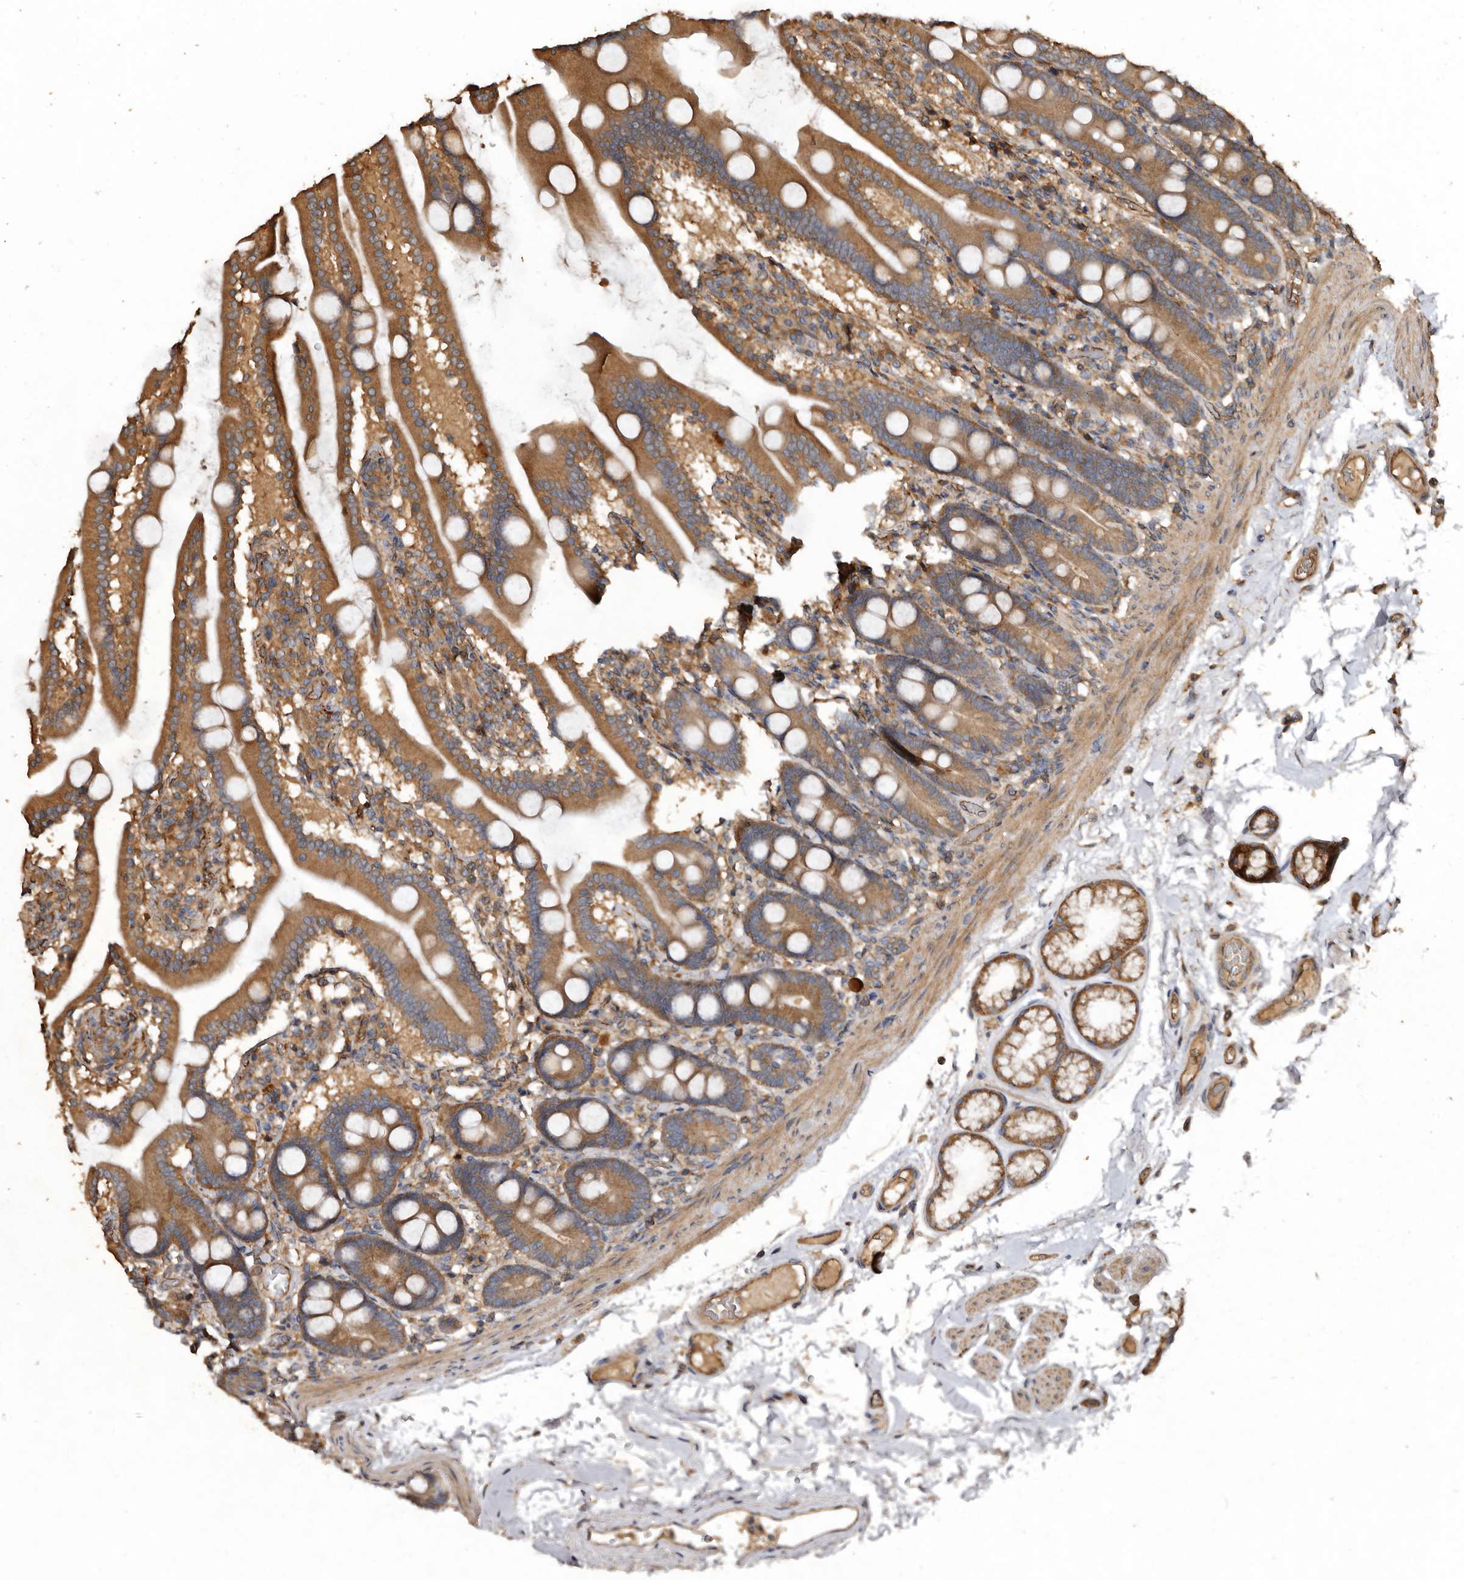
{"staining": {"intensity": "moderate", "quantity": ">75%", "location": "cytoplasmic/membranous"}, "tissue": "duodenum", "cell_type": "Glandular cells", "image_type": "normal", "snomed": [{"axis": "morphology", "description": "Normal tissue, NOS"}, {"axis": "topography", "description": "Duodenum"}], "caption": "IHC (DAB (3,3'-diaminobenzidine)) staining of unremarkable duodenum exhibits moderate cytoplasmic/membranous protein positivity in about >75% of glandular cells. Using DAB (brown) and hematoxylin (blue) stains, captured at high magnification using brightfield microscopy.", "gene": "FLCN", "patient": {"sex": "male", "age": 55}}